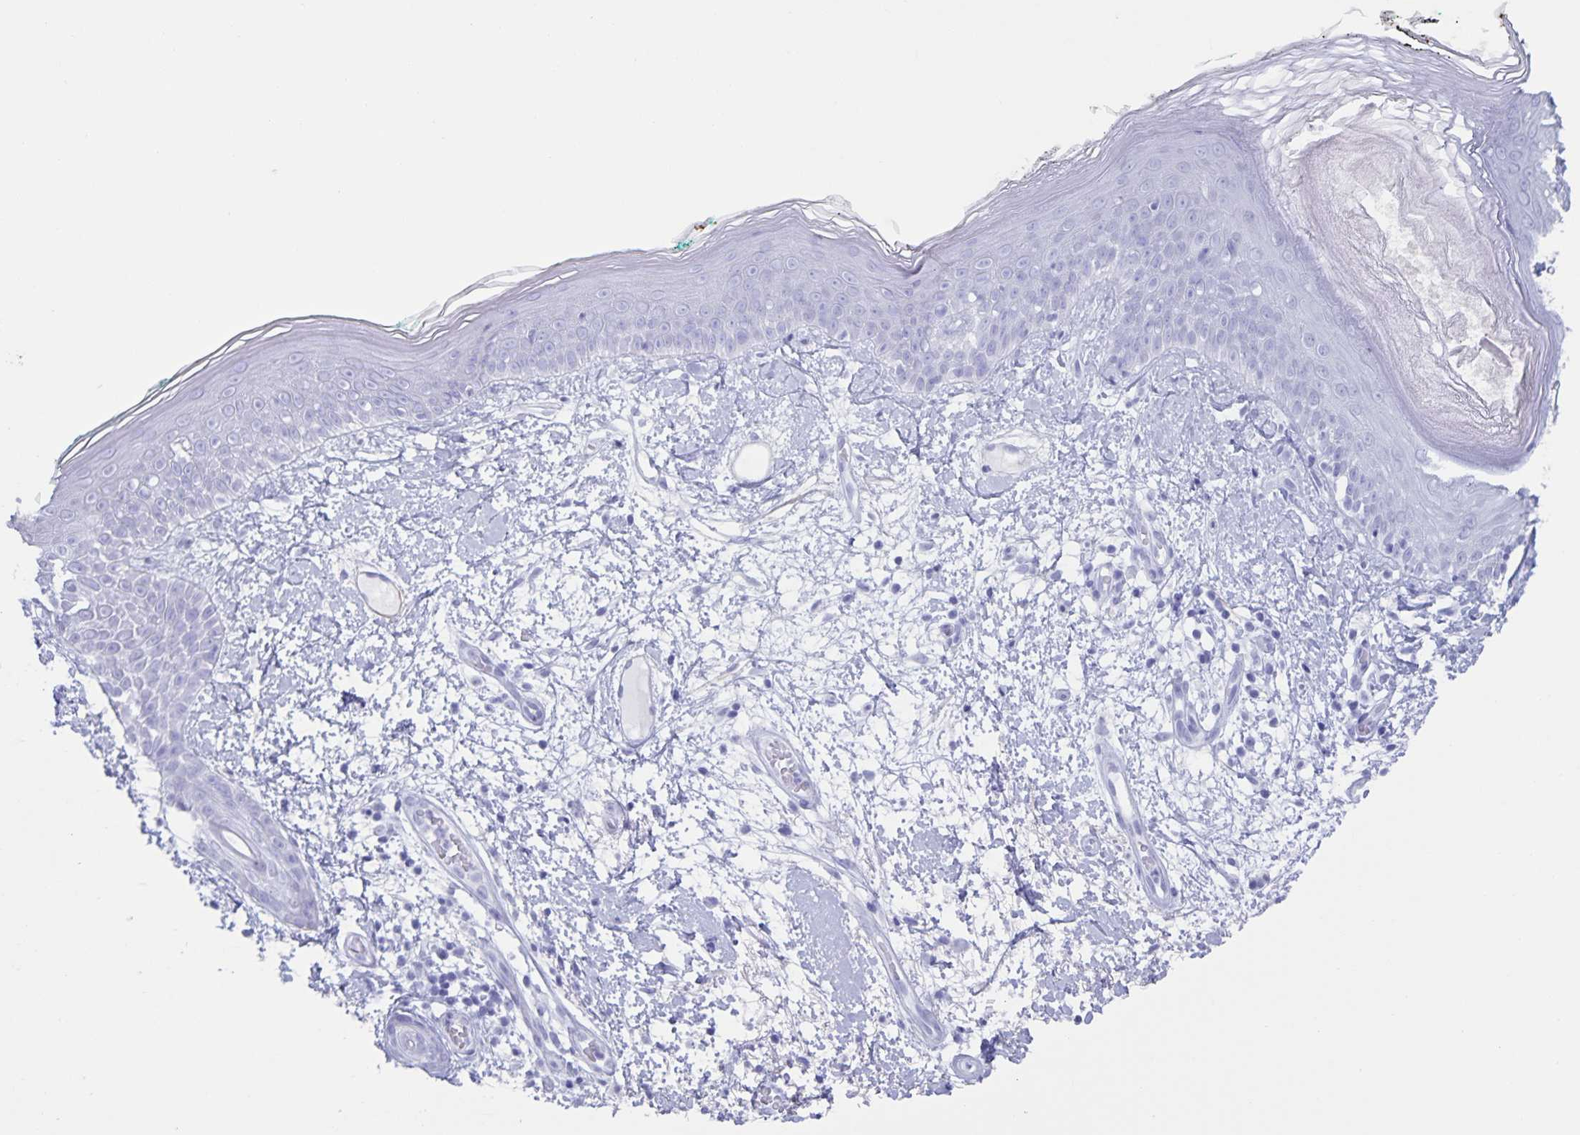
{"staining": {"intensity": "negative", "quantity": "none", "location": "none"}, "tissue": "skin", "cell_type": "Fibroblasts", "image_type": "normal", "snomed": [{"axis": "morphology", "description": "Normal tissue, NOS"}, {"axis": "topography", "description": "Skin"}], "caption": "This is a image of immunohistochemistry (IHC) staining of normal skin, which shows no positivity in fibroblasts. The staining was performed using DAB to visualize the protein expression in brown, while the nuclei were stained in blue with hematoxylin (Magnification: 20x).", "gene": "AQP4", "patient": {"sex": "female", "age": 34}}